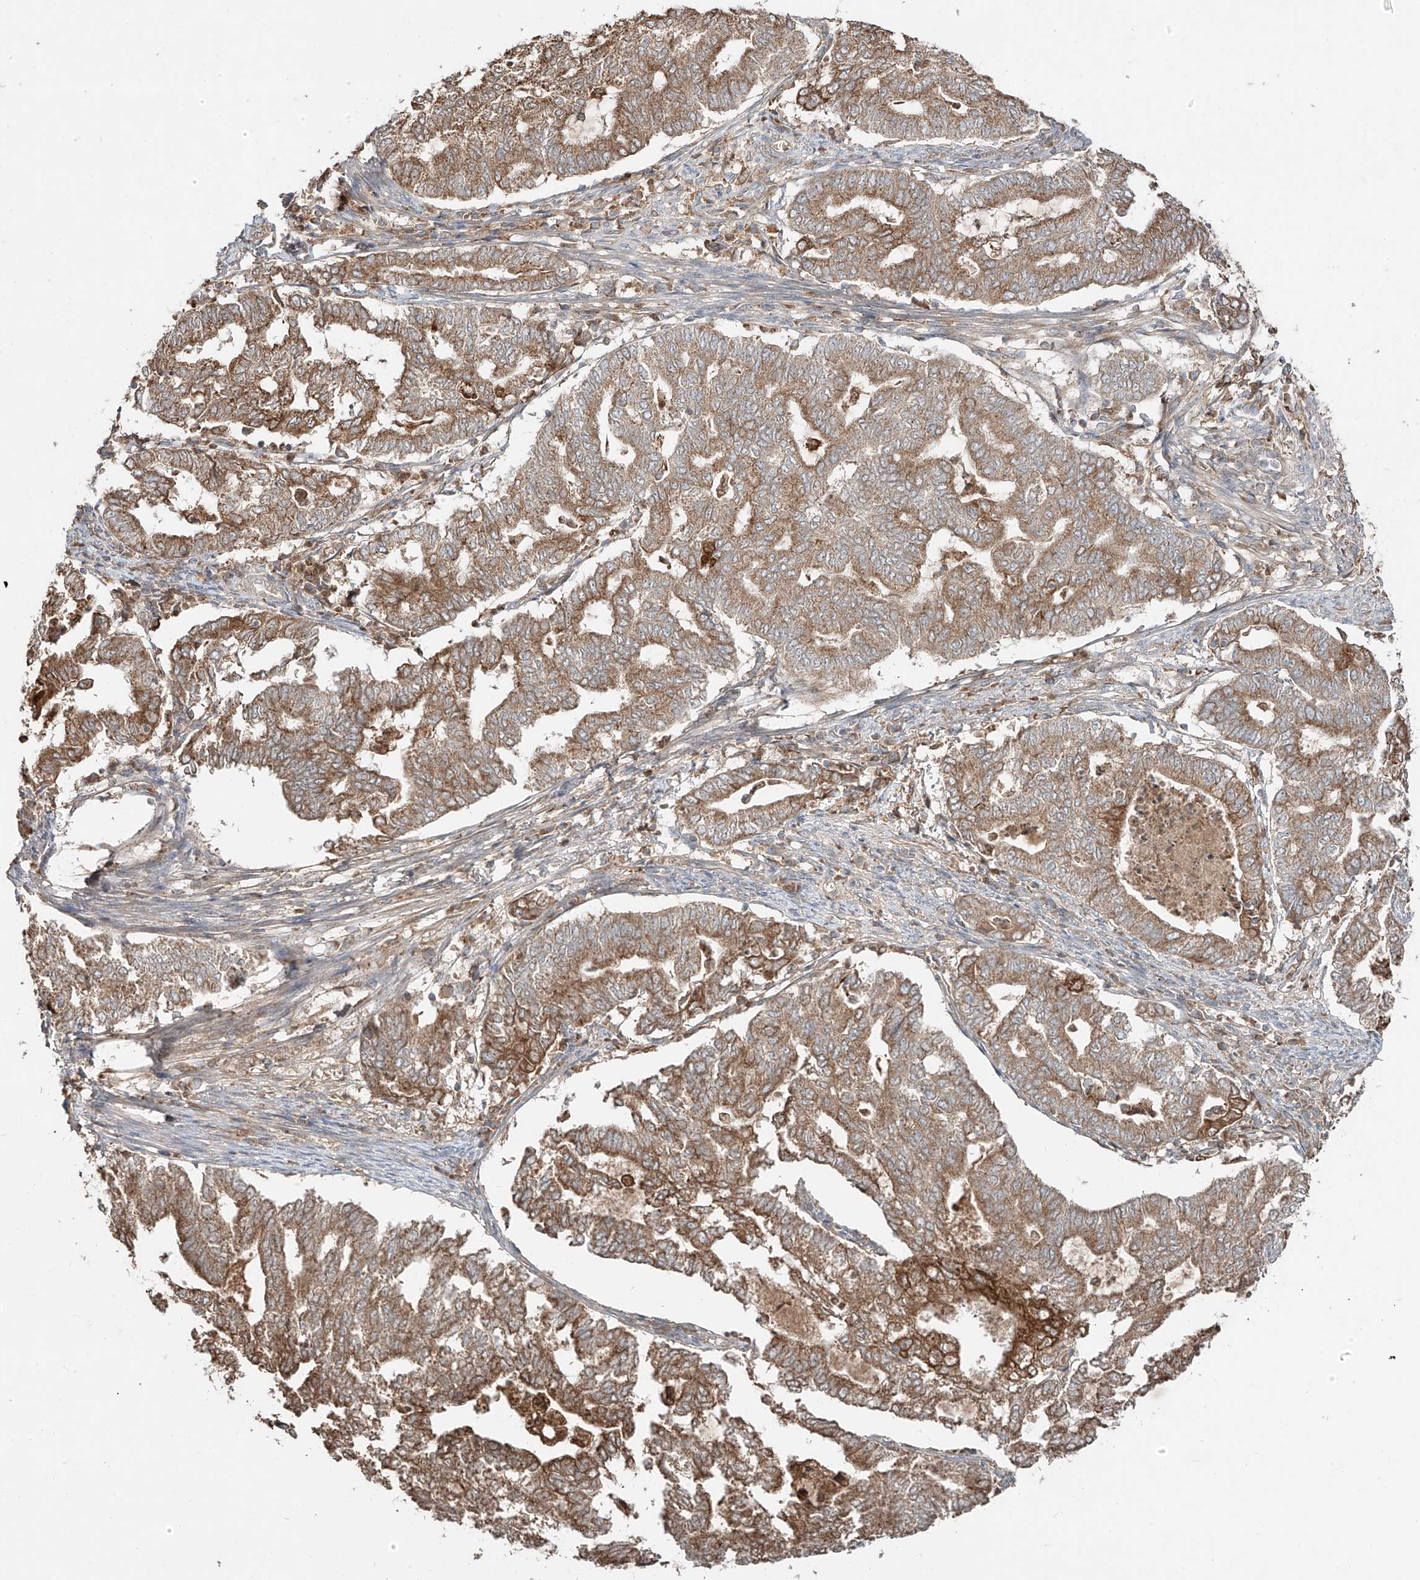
{"staining": {"intensity": "moderate", "quantity": ">75%", "location": "cytoplasmic/membranous"}, "tissue": "endometrial cancer", "cell_type": "Tumor cells", "image_type": "cancer", "snomed": [{"axis": "morphology", "description": "Adenocarcinoma, NOS"}, {"axis": "topography", "description": "Endometrium"}], "caption": "A medium amount of moderate cytoplasmic/membranous positivity is identified in approximately >75% of tumor cells in endometrial cancer tissue.", "gene": "ERO1A", "patient": {"sex": "female", "age": 79}}